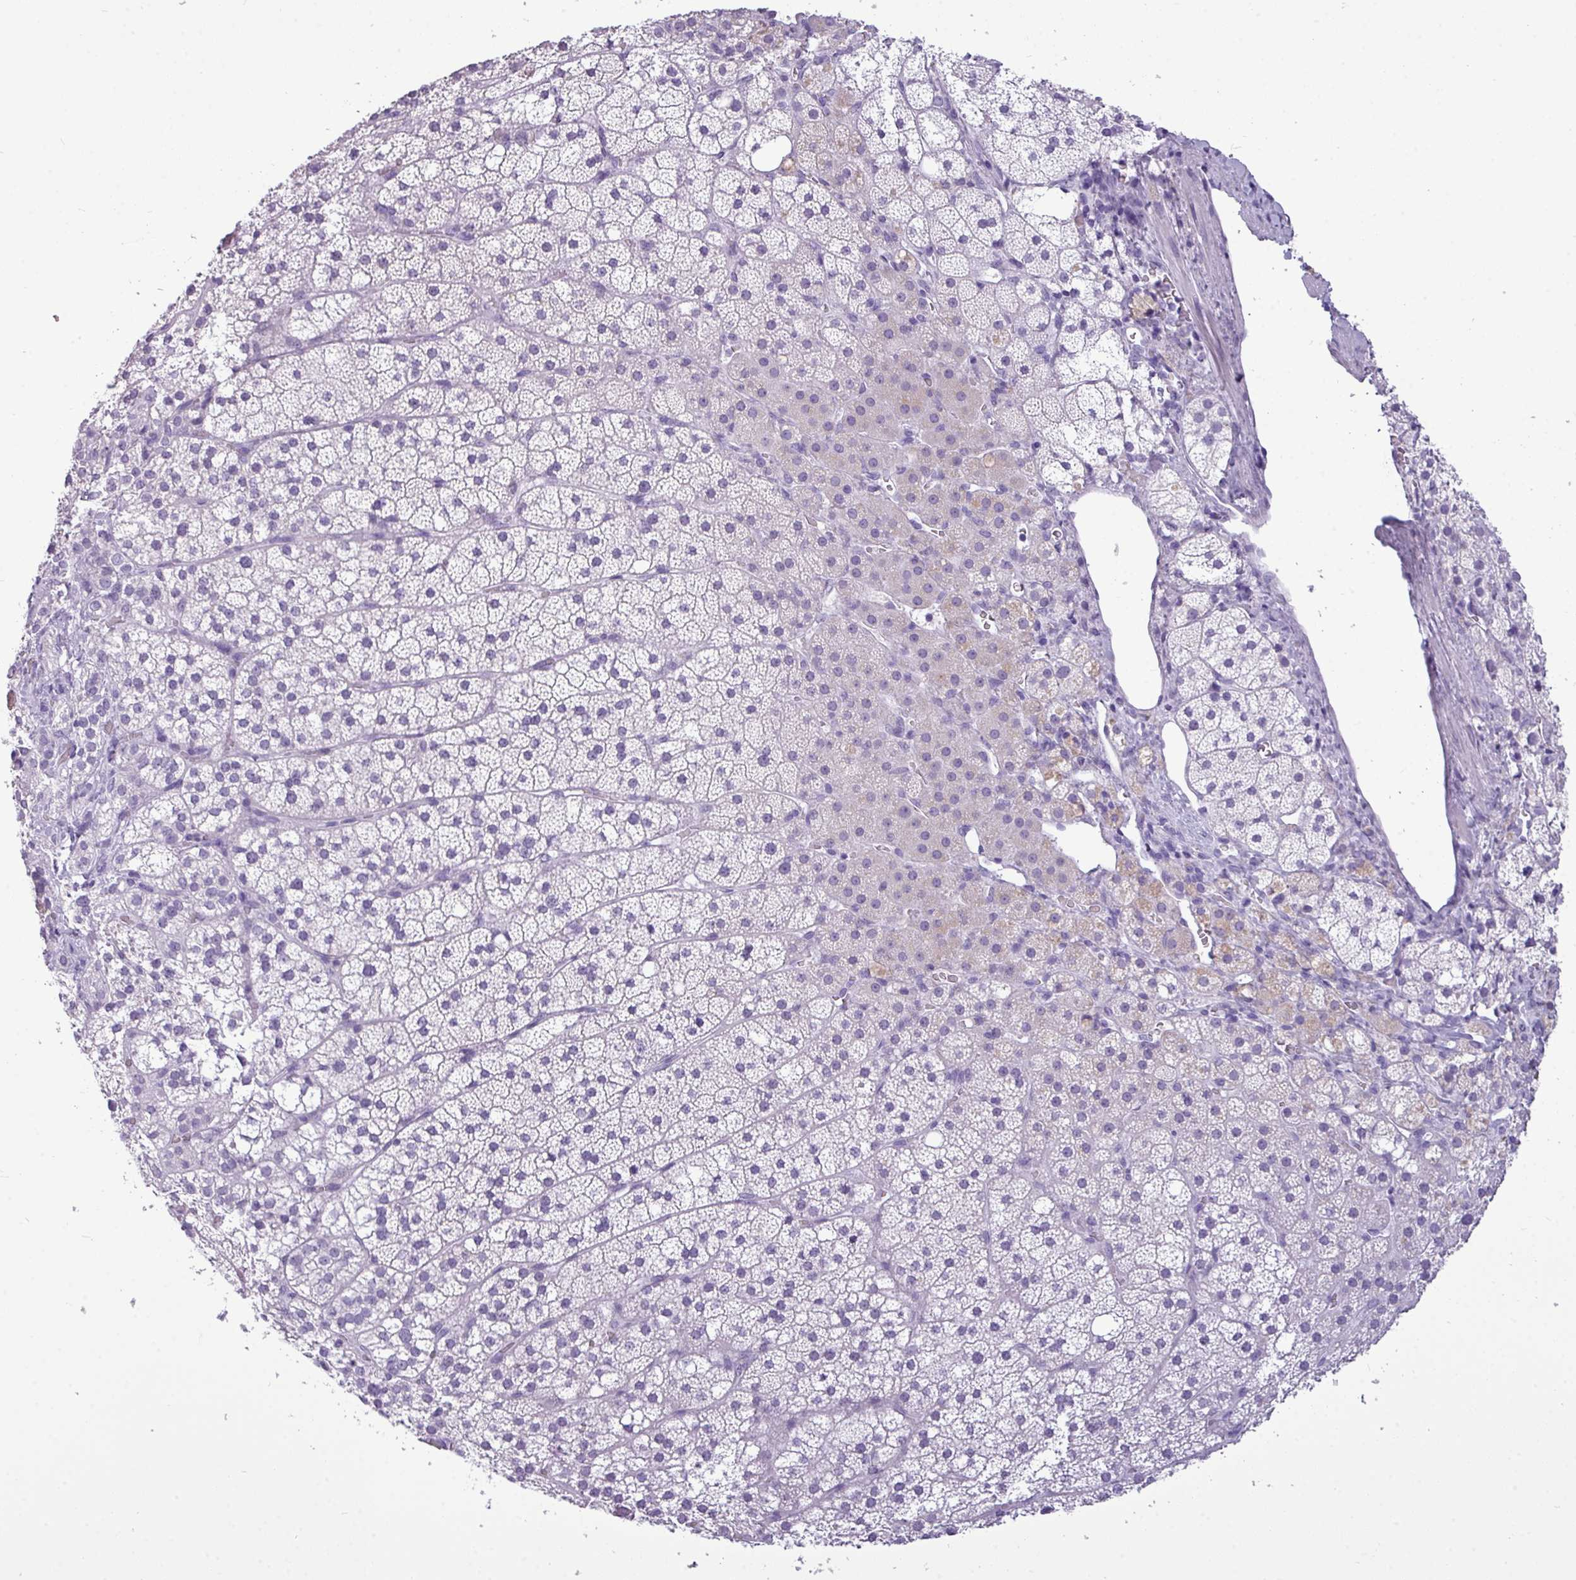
{"staining": {"intensity": "negative", "quantity": "none", "location": "none"}, "tissue": "adrenal gland", "cell_type": "Glandular cells", "image_type": "normal", "snomed": [{"axis": "morphology", "description": "Normal tissue, NOS"}, {"axis": "topography", "description": "Adrenal gland"}], "caption": "Human adrenal gland stained for a protein using IHC demonstrates no expression in glandular cells.", "gene": "TMEM91", "patient": {"sex": "male", "age": 53}}